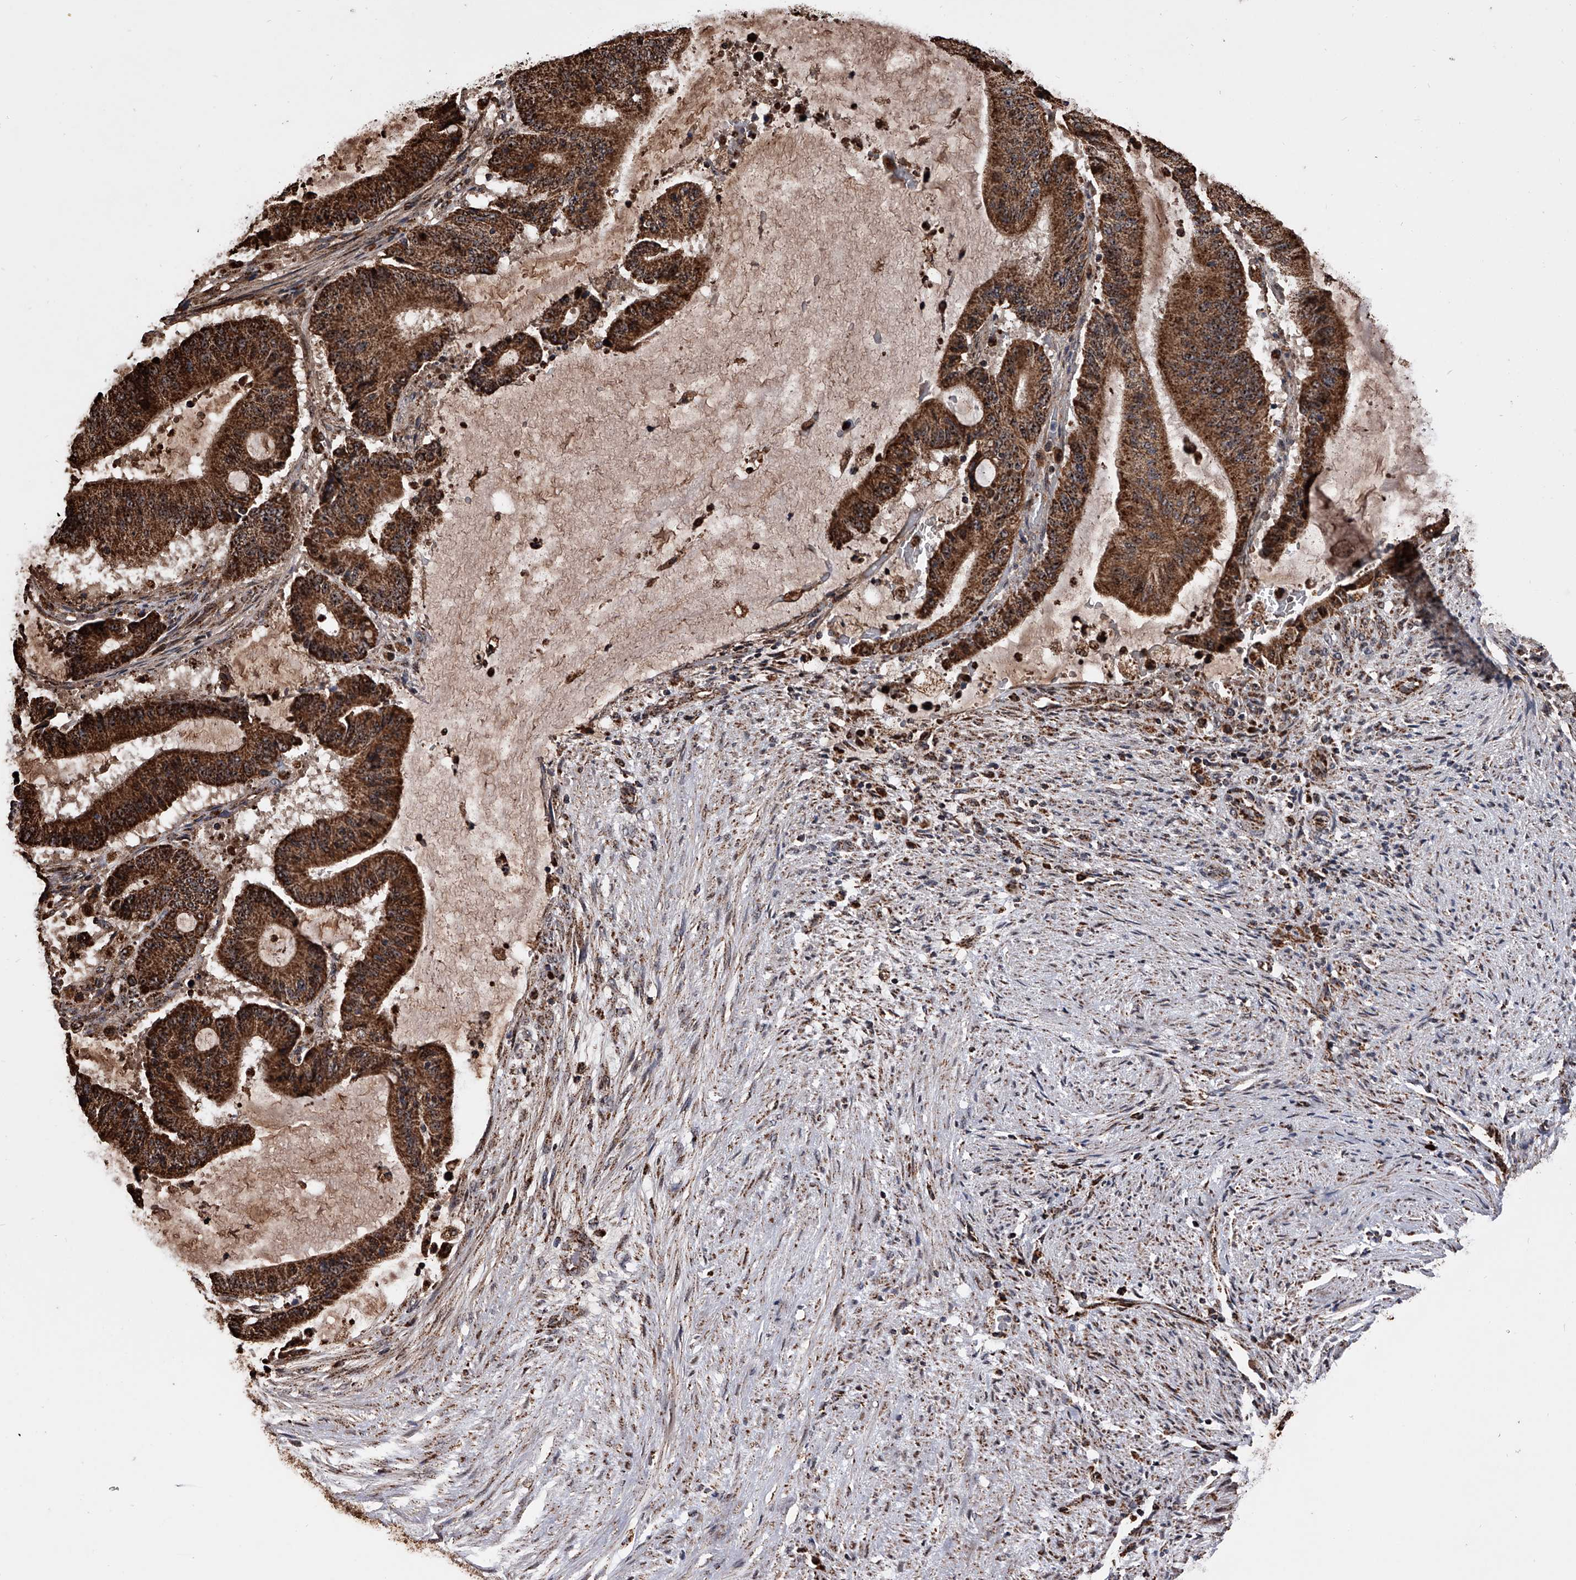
{"staining": {"intensity": "strong", "quantity": ">75%", "location": "cytoplasmic/membranous"}, "tissue": "liver cancer", "cell_type": "Tumor cells", "image_type": "cancer", "snomed": [{"axis": "morphology", "description": "Normal tissue, NOS"}, {"axis": "morphology", "description": "Cholangiocarcinoma"}, {"axis": "topography", "description": "Liver"}, {"axis": "topography", "description": "Peripheral nerve tissue"}], "caption": "The immunohistochemical stain shows strong cytoplasmic/membranous positivity in tumor cells of liver cholangiocarcinoma tissue.", "gene": "SMPDL3A", "patient": {"sex": "female", "age": 73}}